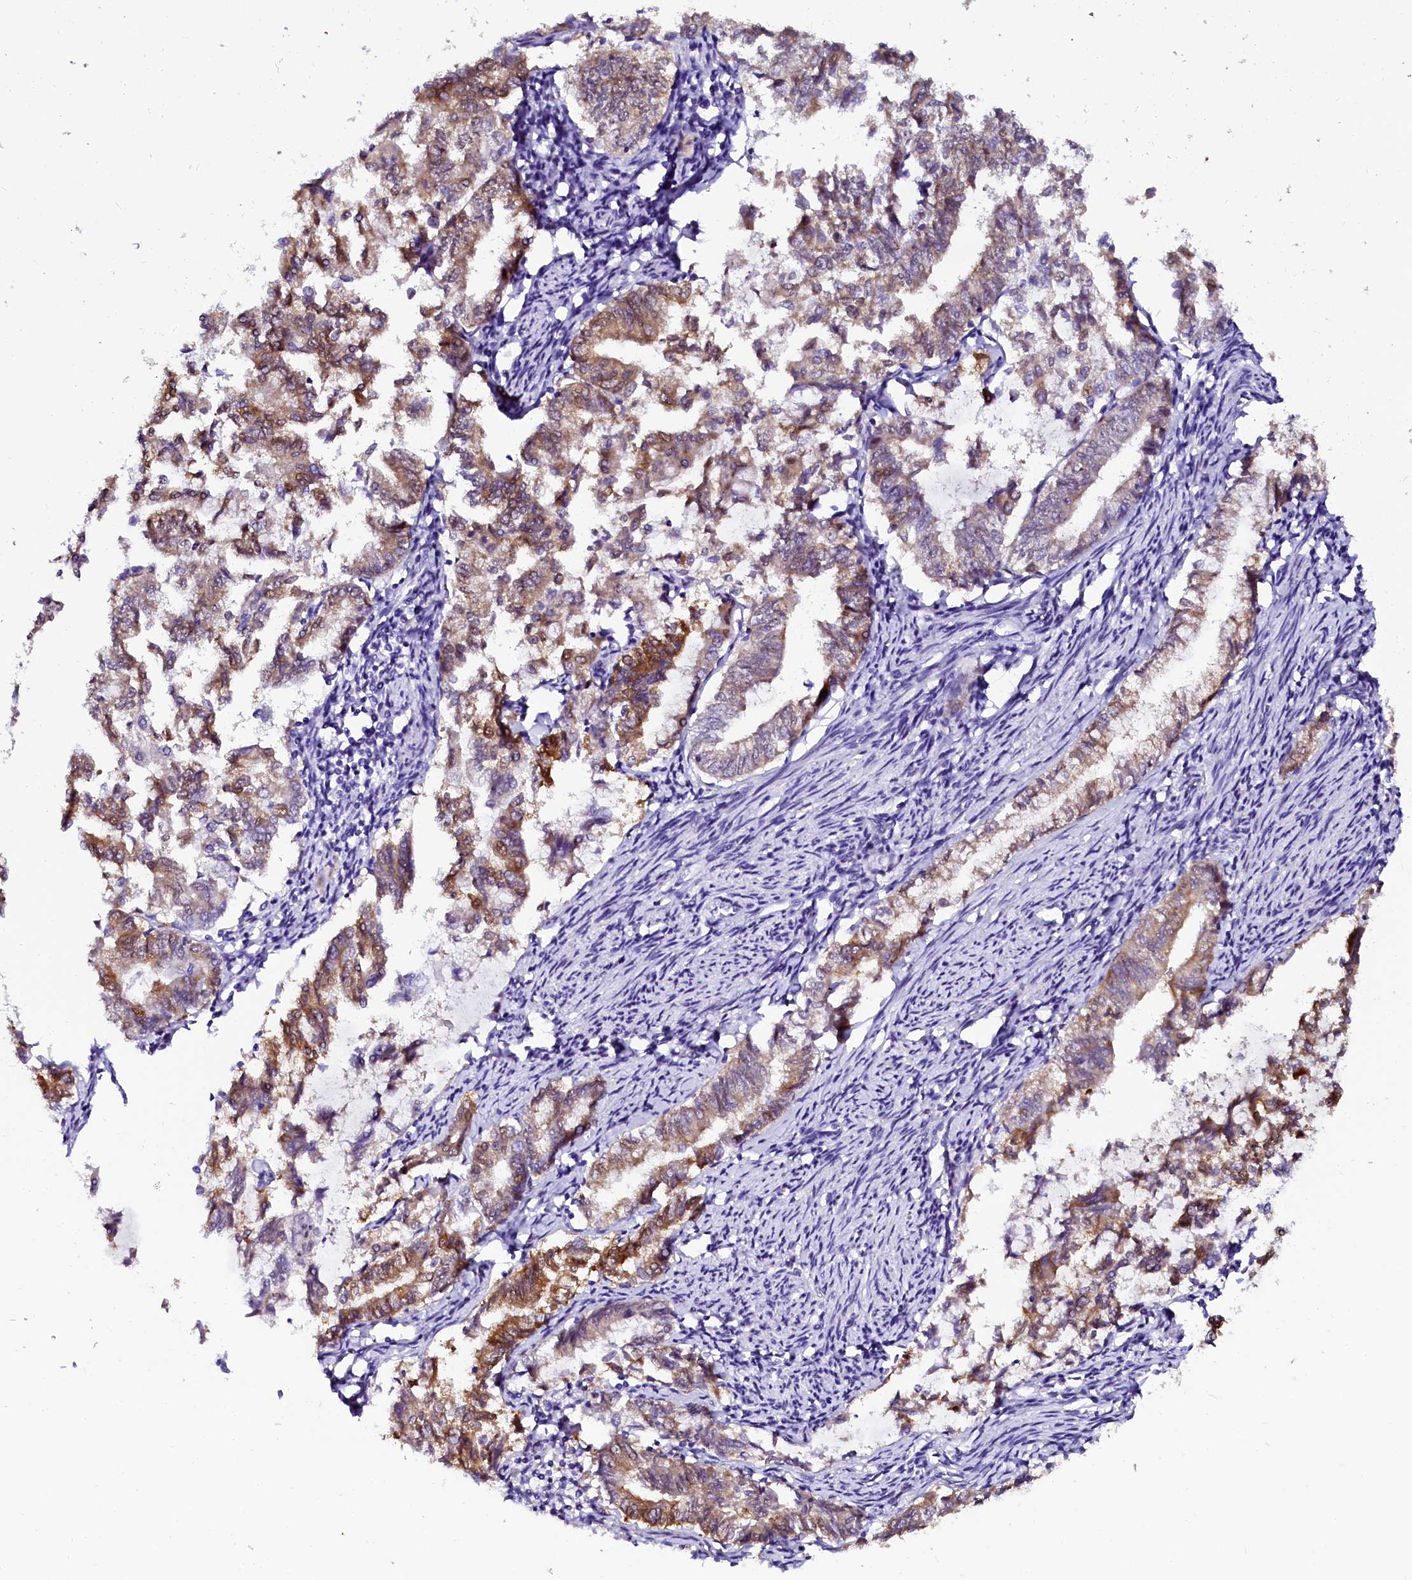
{"staining": {"intensity": "moderate", "quantity": ">75%", "location": "cytoplasmic/membranous"}, "tissue": "endometrial cancer", "cell_type": "Tumor cells", "image_type": "cancer", "snomed": [{"axis": "morphology", "description": "Adenocarcinoma, NOS"}, {"axis": "topography", "description": "Endometrium"}], "caption": "Protein staining demonstrates moderate cytoplasmic/membranous staining in approximately >75% of tumor cells in adenocarcinoma (endometrial).", "gene": "SORD", "patient": {"sex": "female", "age": 79}}